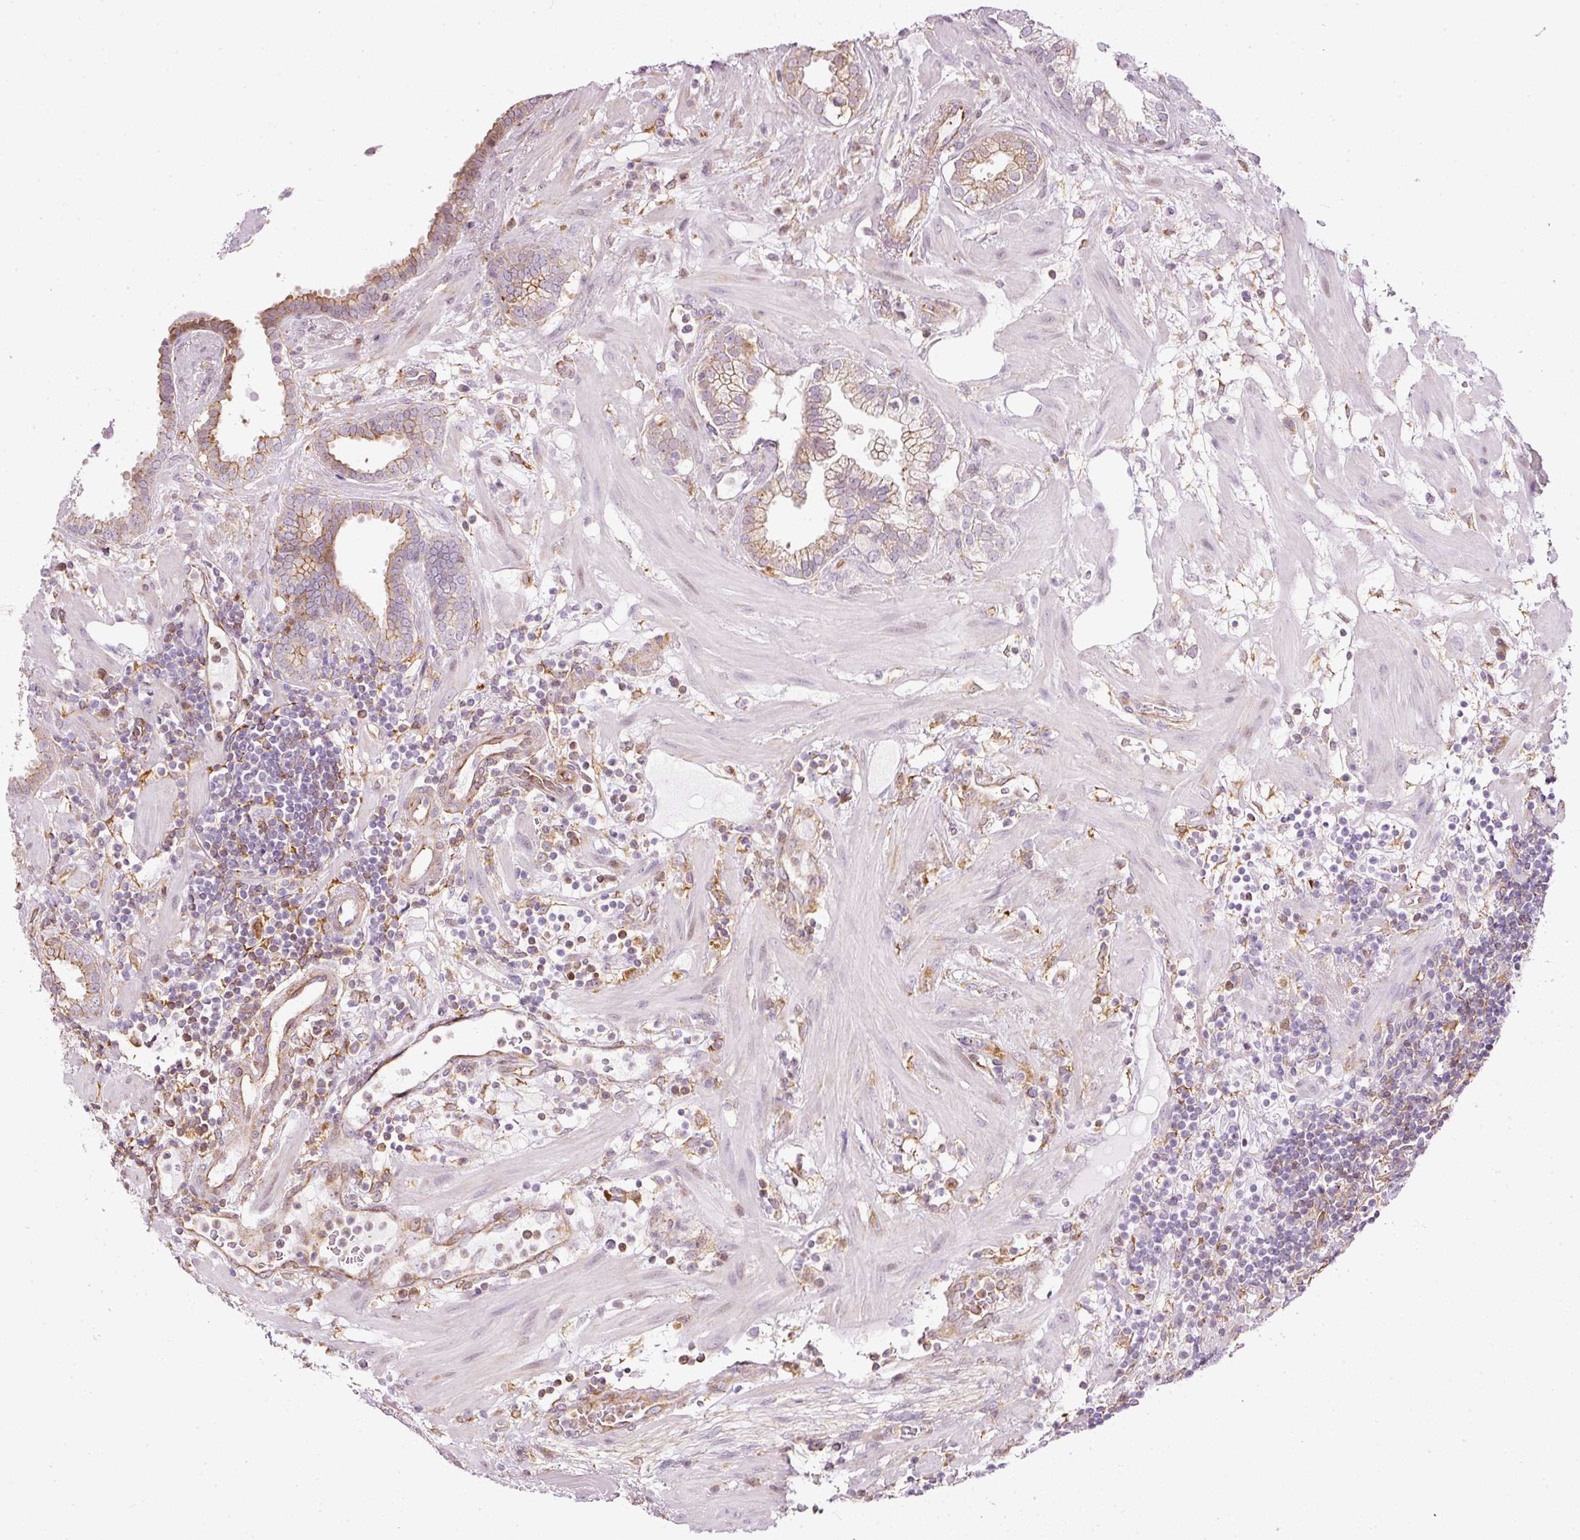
{"staining": {"intensity": "moderate", "quantity": "<25%", "location": "cytoplasmic/membranous"}, "tissue": "prostate cancer", "cell_type": "Tumor cells", "image_type": "cancer", "snomed": [{"axis": "morphology", "description": "Adenocarcinoma, High grade"}, {"axis": "topography", "description": "Prostate"}], "caption": "Immunohistochemical staining of human prostate high-grade adenocarcinoma shows low levels of moderate cytoplasmic/membranous protein positivity in about <25% of tumor cells. (brown staining indicates protein expression, while blue staining denotes nuclei).", "gene": "SCNM1", "patient": {"sex": "male", "age": 63}}